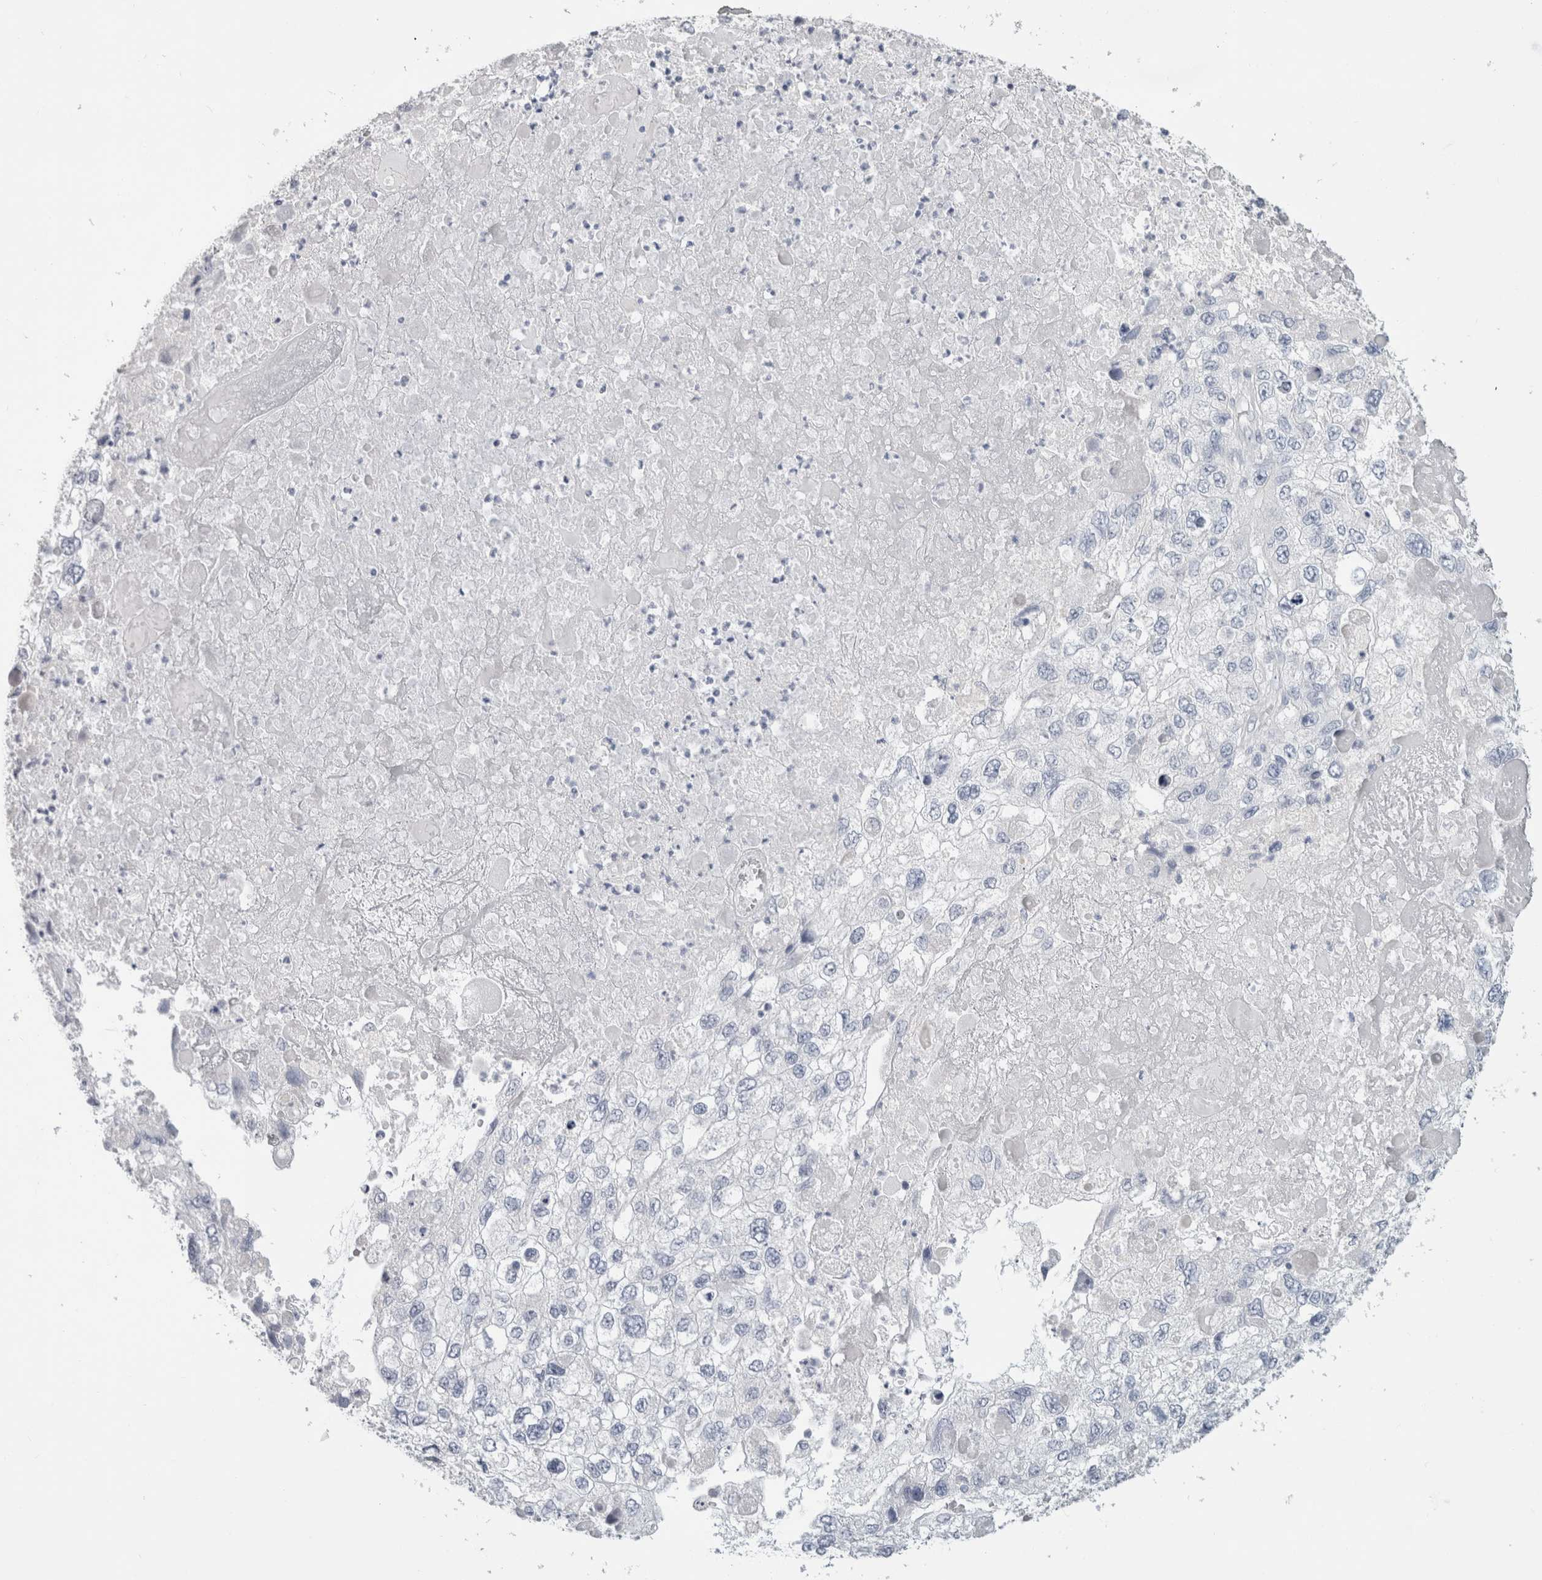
{"staining": {"intensity": "negative", "quantity": "none", "location": "none"}, "tissue": "endometrial cancer", "cell_type": "Tumor cells", "image_type": "cancer", "snomed": [{"axis": "morphology", "description": "Adenocarcinoma, NOS"}, {"axis": "topography", "description": "Endometrium"}], "caption": "Immunohistochemistry image of neoplastic tissue: endometrial cancer (adenocarcinoma) stained with DAB (3,3'-diaminobenzidine) demonstrates no significant protein expression in tumor cells.", "gene": "SLC6A1", "patient": {"sex": "female", "age": 49}}